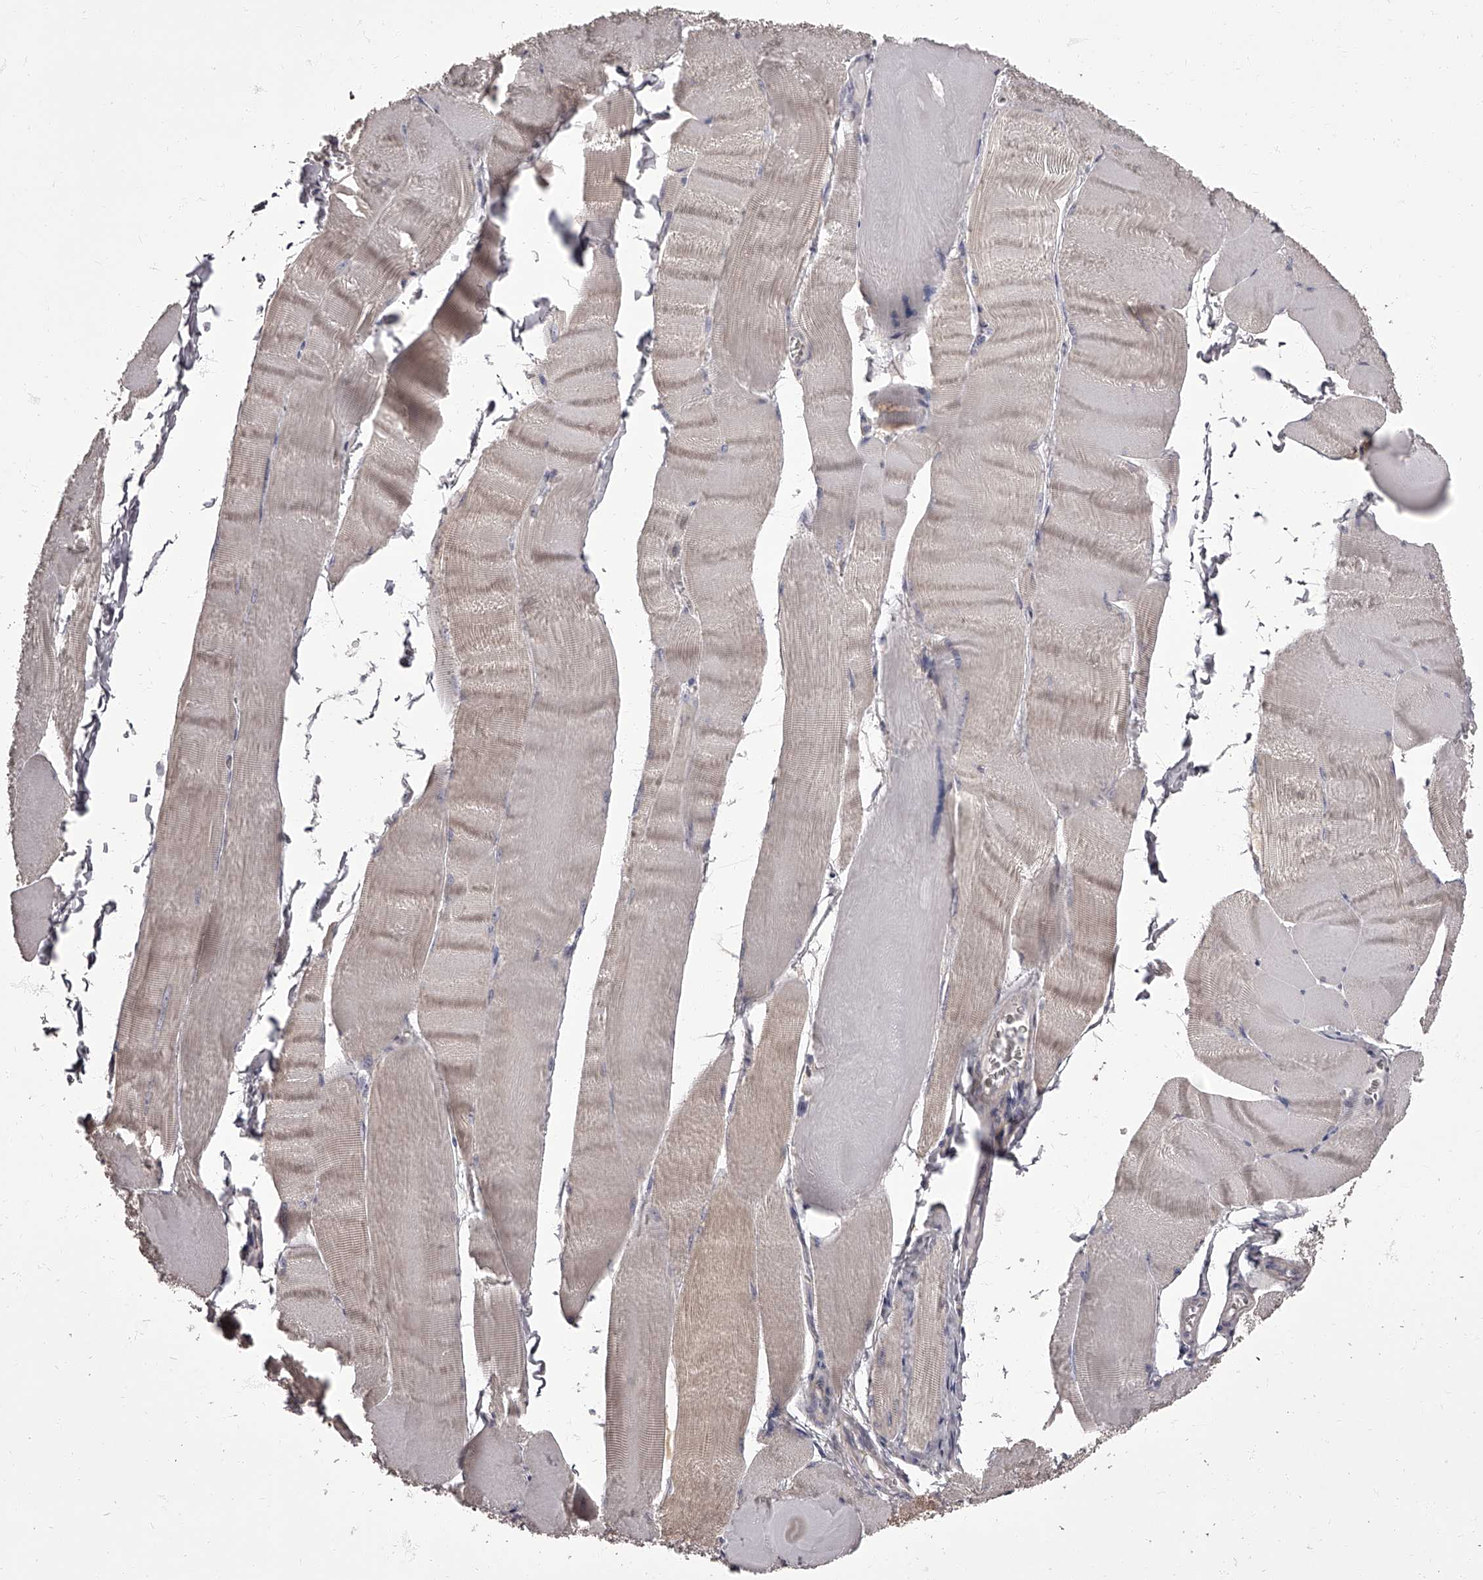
{"staining": {"intensity": "weak", "quantity": "<25%", "location": "cytoplasmic/membranous"}, "tissue": "skeletal muscle", "cell_type": "Myocytes", "image_type": "normal", "snomed": [{"axis": "morphology", "description": "Normal tissue, NOS"}, {"axis": "morphology", "description": "Basal cell carcinoma"}, {"axis": "topography", "description": "Skeletal muscle"}], "caption": "Immunohistochemistry of benign human skeletal muscle shows no staining in myocytes. The staining is performed using DAB brown chromogen with nuclei counter-stained in using hematoxylin.", "gene": "APEH", "patient": {"sex": "female", "age": 64}}